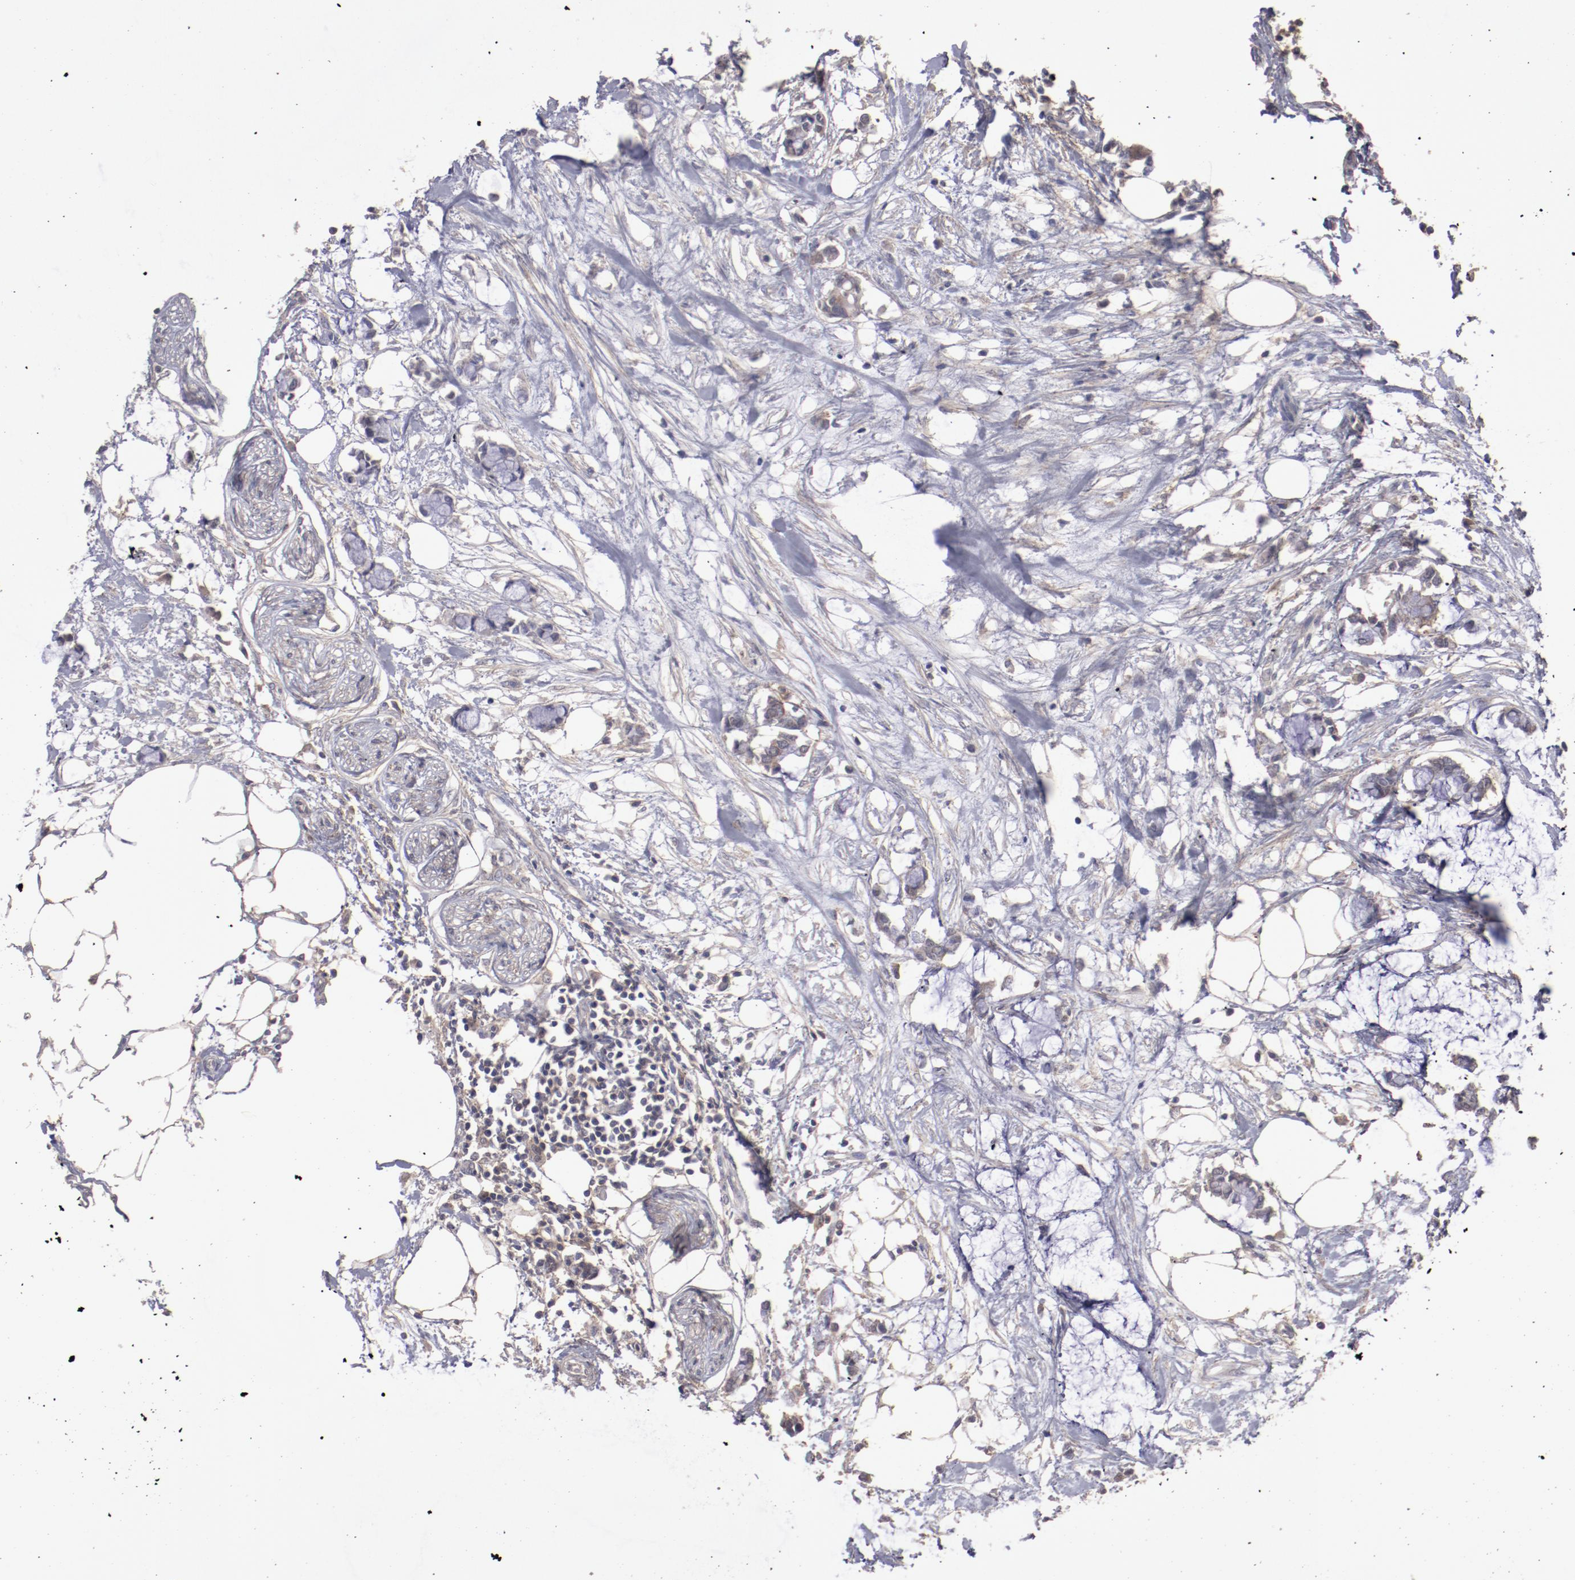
{"staining": {"intensity": "weak", "quantity": "25%-75%", "location": "cytoplasmic/membranous"}, "tissue": "colorectal cancer", "cell_type": "Tumor cells", "image_type": "cancer", "snomed": [{"axis": "morphology", "description": "Normal tissue, NOS"}, {"axis": "morphology", "description": "Adenocarcinoma, NOS"}, {"axis": "topography", "description": "Colon"}, {"axis": "topography", "description": "Peripheral nerve tissue"}], "caption": "Colorectal cancer stained with a protein marker exhibits weak staining in tumor cells.", "gene": "FAT1", "patient": {"sex": "male", "age": 14}}